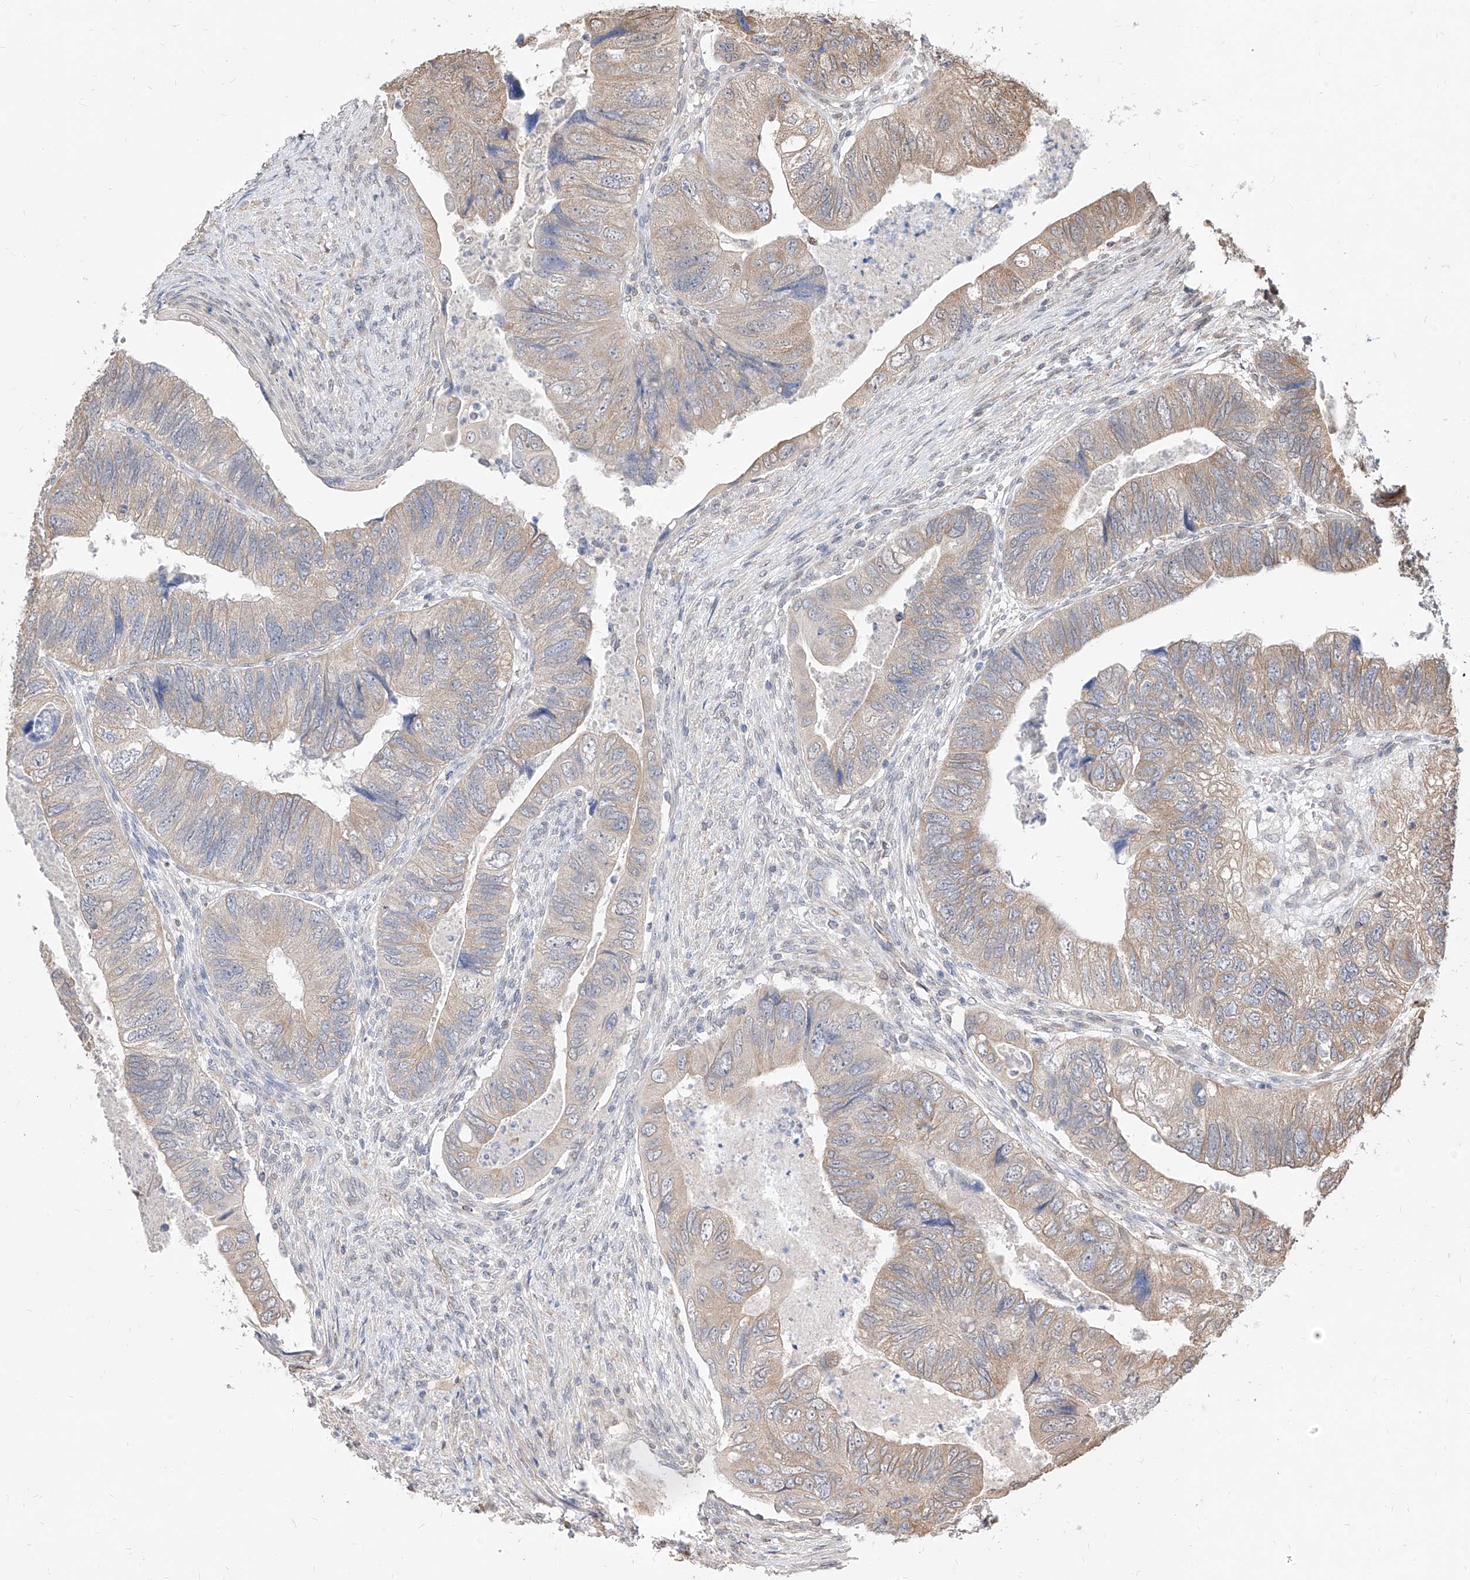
{"staining": {"intensity": "weak", "quantity": "25%-75%", "location": "cytoplasmic/membranous"}, "tissue": "colorectal cancer", "cell_type": "Tumor cells", "image_type": "cancer", "snomed": [{"axis": "morphology", "description": "Adenocarcinoma, NOS"}, {"axis": "topography", "description": "Rectum"}], "caption": "There is low levels of weak cytoplasmic/membranous staining in tumor cells of colorectal cancer, as demonstrated by immunohistochemical staining (brown color).", "gene": "C8orf82", "patient": {"sex": "male", "age": 63}}